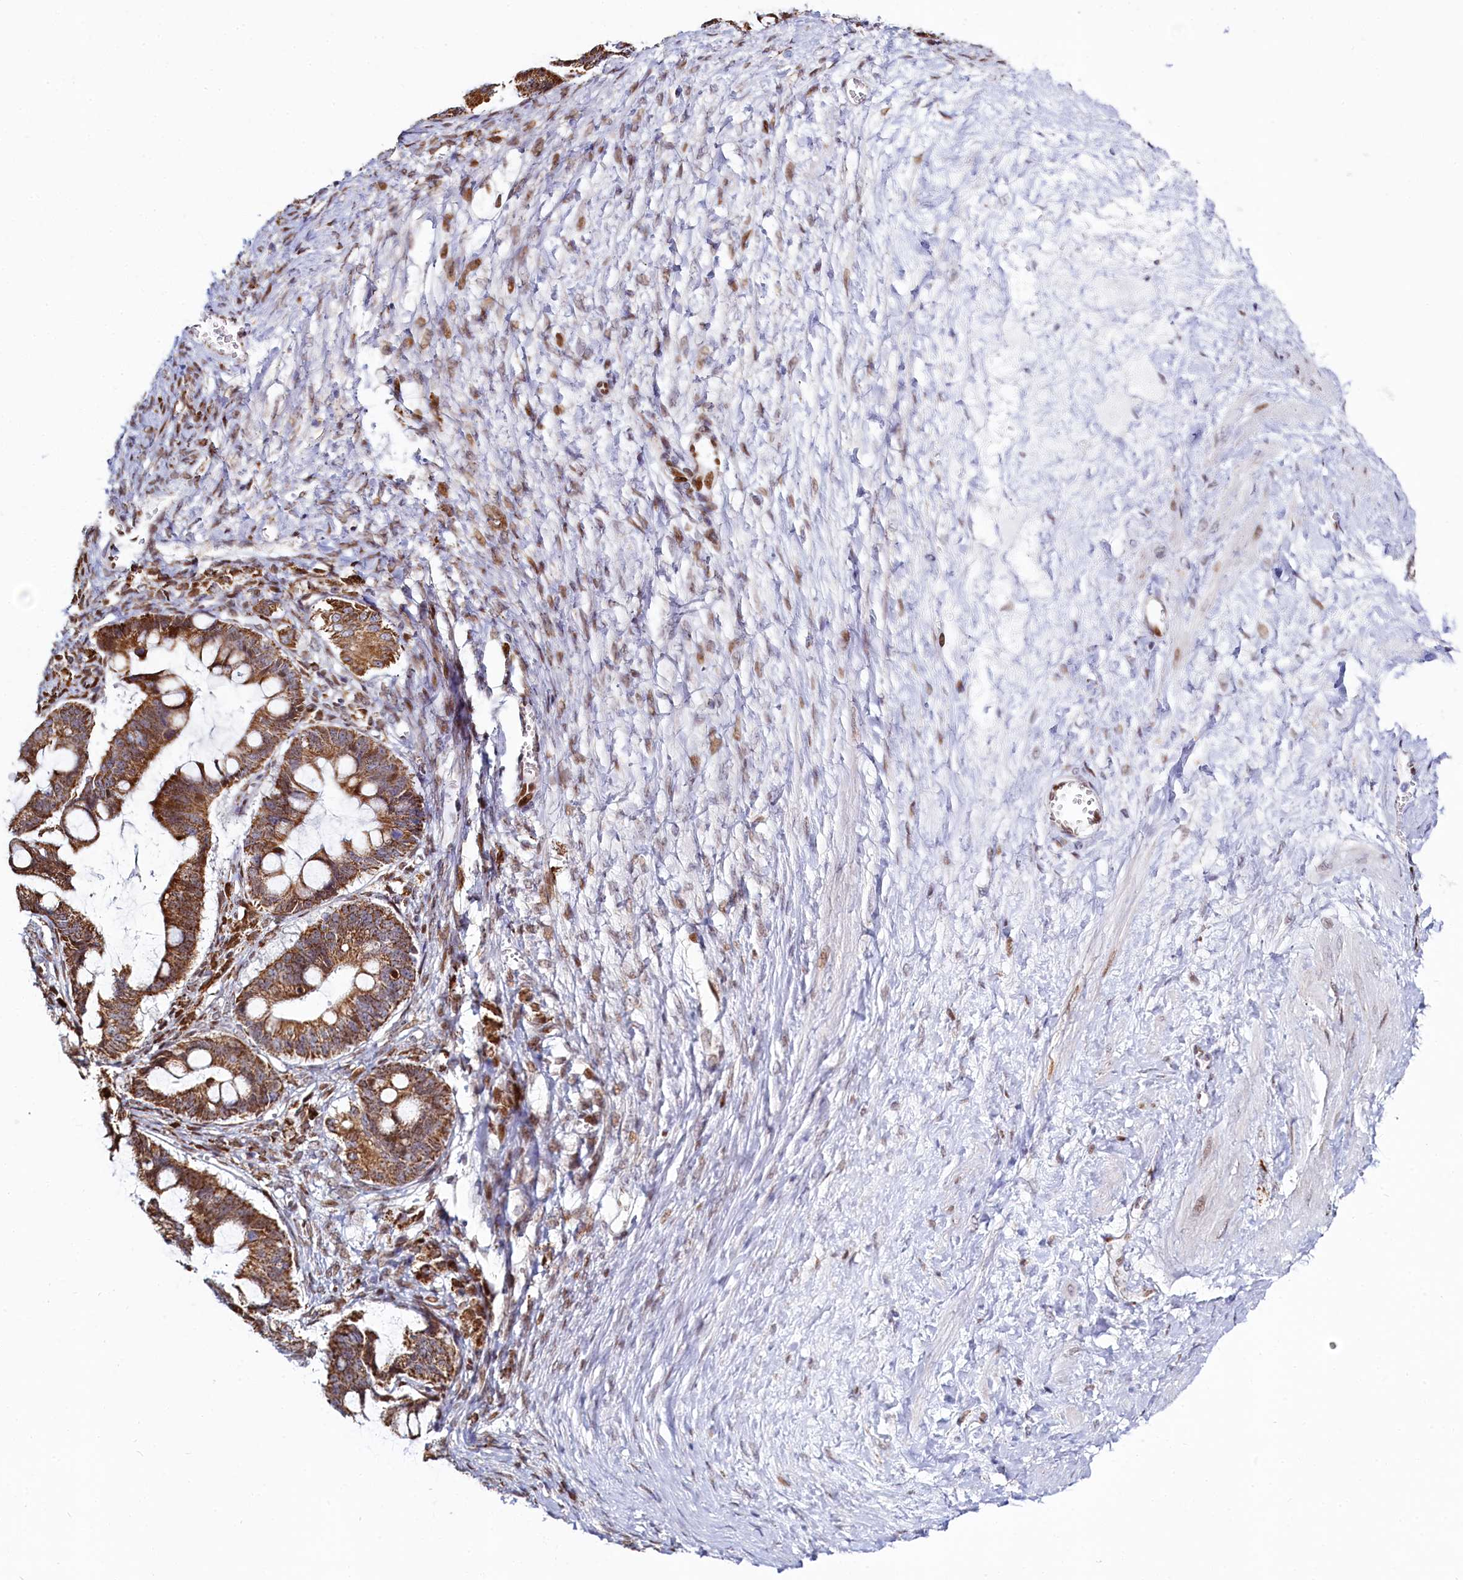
{"staining": {"intensity": "moderate", "quantity": ">75%", "location": "cytoplasmic/membranous"}, "tissue": "ovarian cancer", "cell_type": "Tumor cells", "image_type": "cancer", "snomed": [{"axis": "morphology", "description": "Cystadenocarcinoma, mucinous, NOS"}, {"axis": "topography", "description": "Ovary"}], "caption": "The image demonstrates a brown stain indicating the presence of a protein in the cytoplasmic/membranous of tumor cells in mucinous cystadenocarcinoma (ovarian).", "gene": "HDGFL3", "patient": {"sex": "female", "age": 73}}